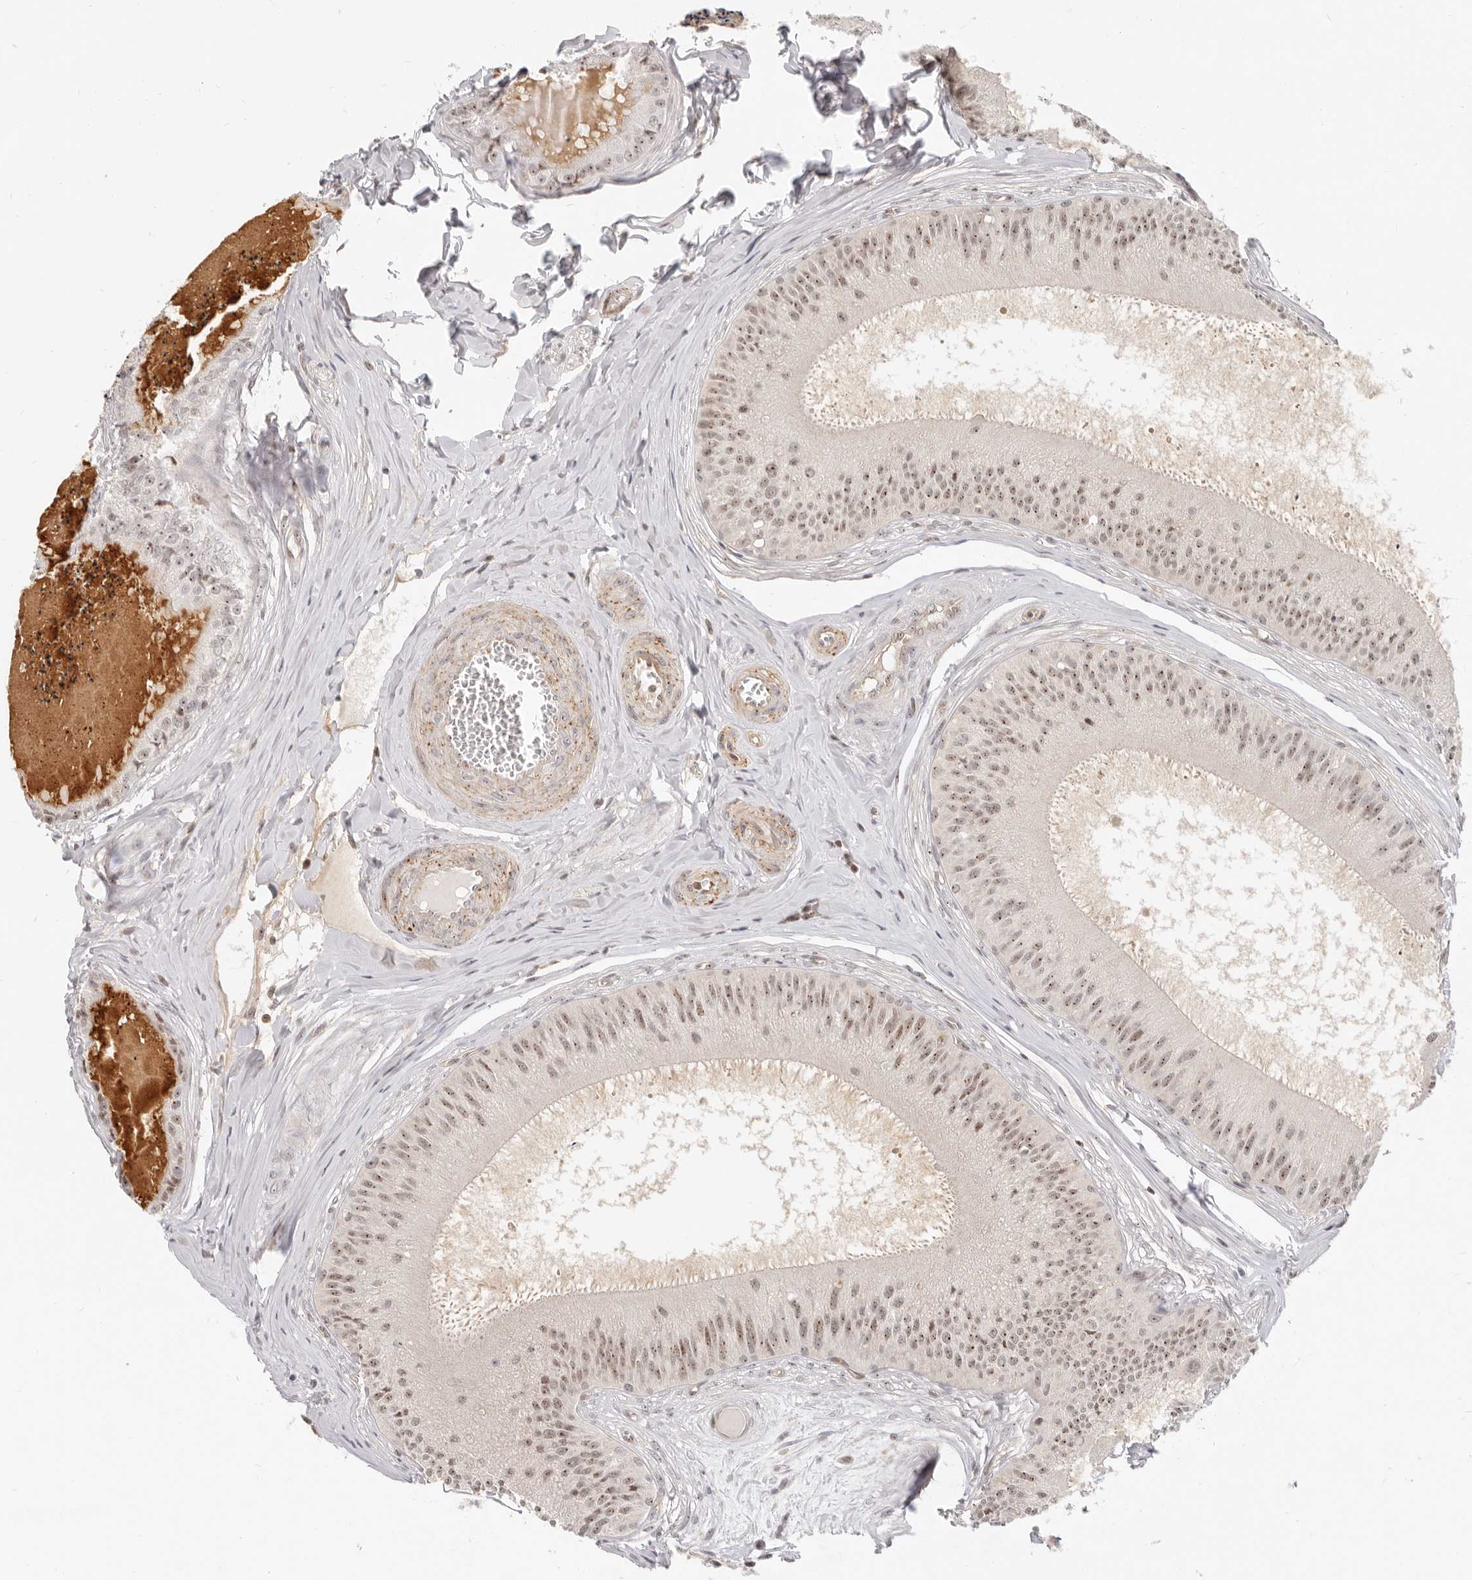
{"staining": {"intensity": "moderate", "quantity": ">75%", "location": "nuclear"}, "tissue": "epididymis", "cell_type": "Glandular cells", "image_type": "normal", "snomed": [{"axis": "morphology", "description": "Normal tissue, NOS"}, {"axis": "topography", "description": "Epididymis"}], "caption": "Normal epididymis was stained to show a protein in brown. There is medium levels of moderate nuclear staining in about >75% of glandular cells. The staining is performed using DAB (3,3'-diaminobenzidine) brown chromogen to label protein expression. The nuclei are counter-stained blue using hematoxylin.", "gene": "BAP1", "patient": {"sex": "male", "age": 31}}